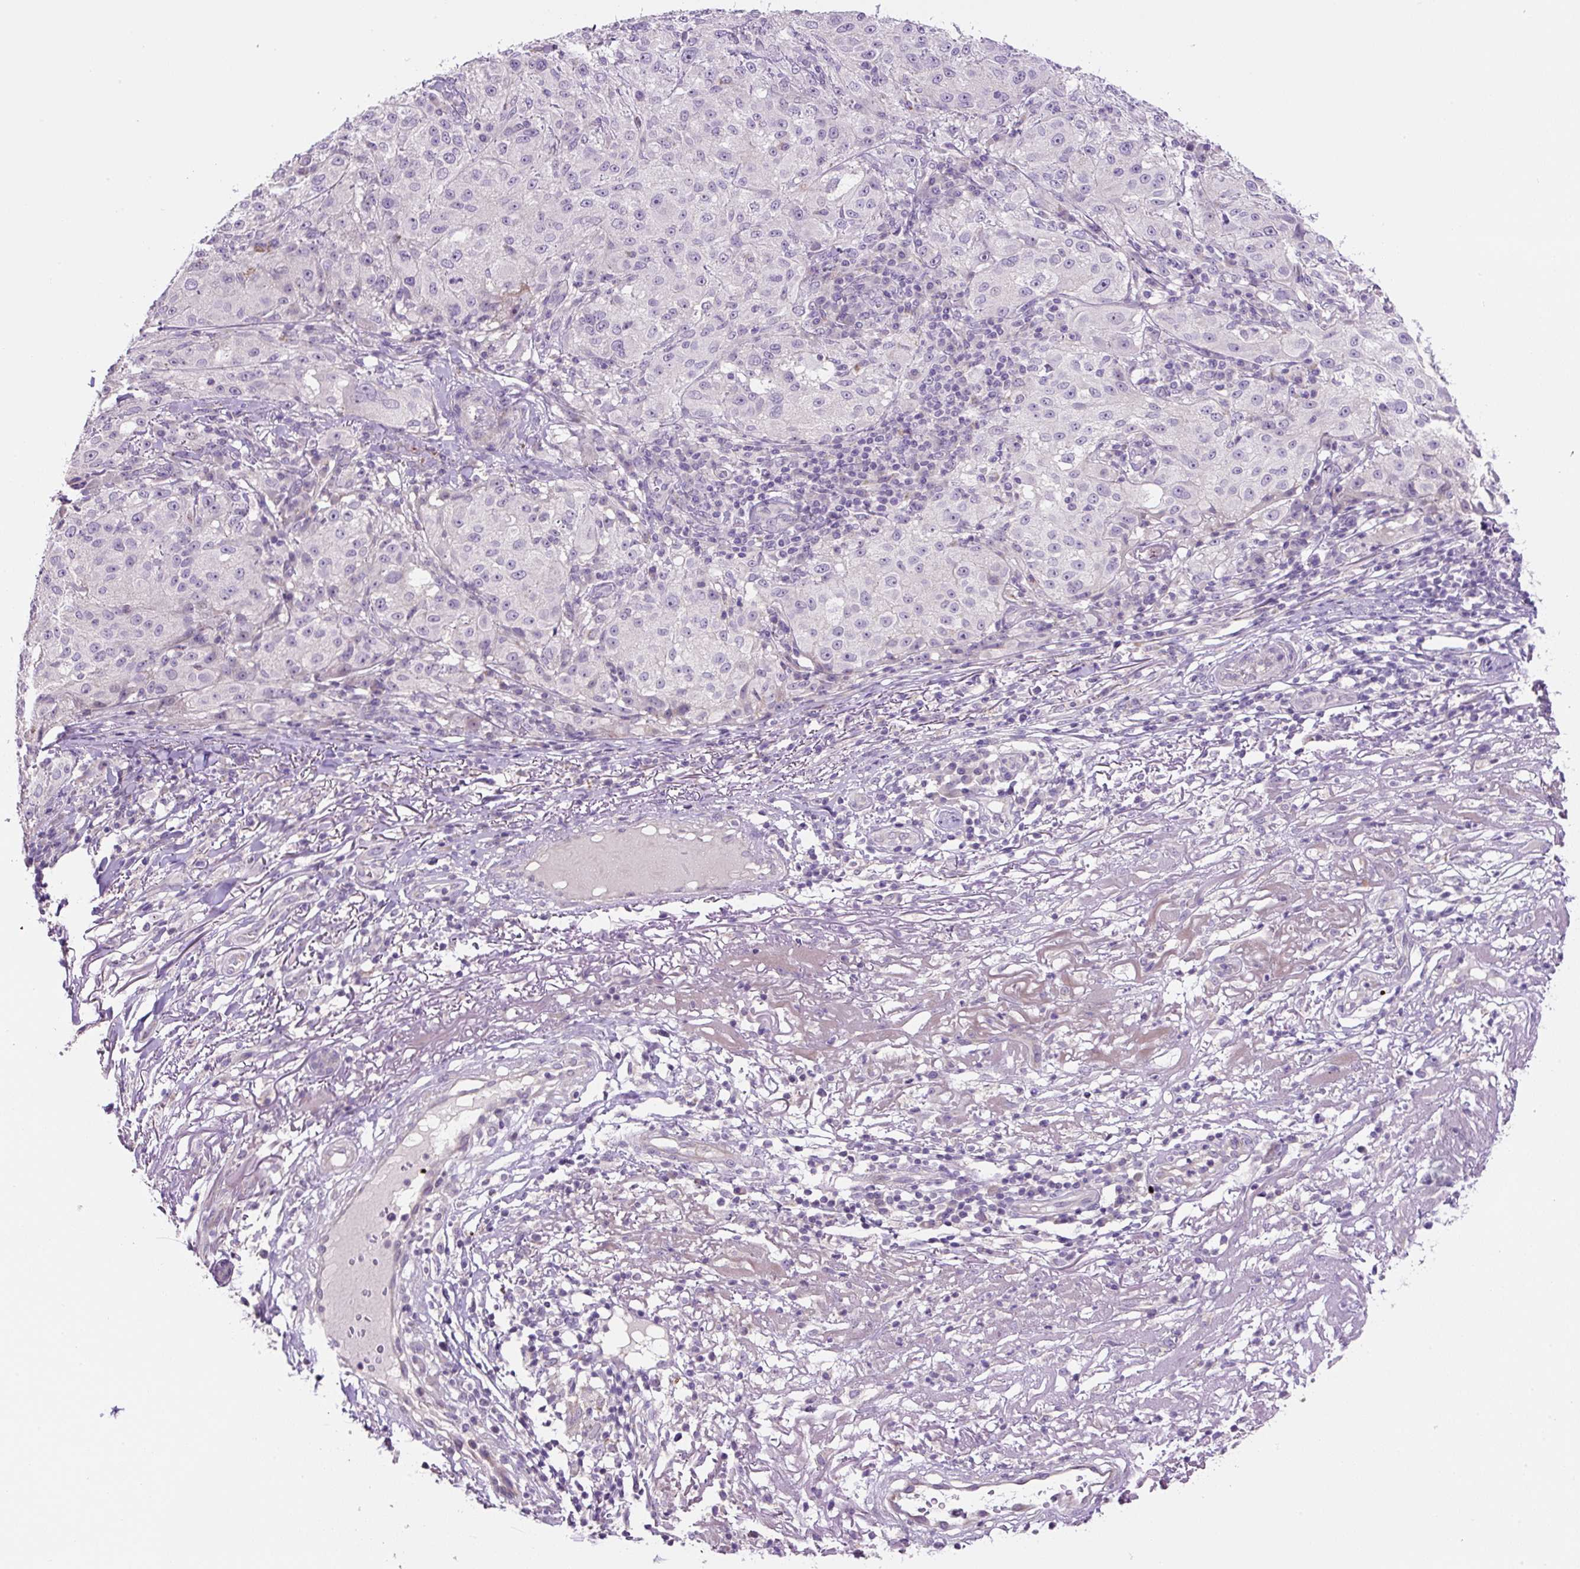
{"staining": {"intensity": "negative", "quantity": "none", "location": "none"}, "tissue": "melanoma", "cell_type": "Tumor cells", "image_type": "cancer", "snomed": [{"axis": "morphology", "description": "Necrosis, NOS"}, {"axis": "morphology", "description": "Malignant melanoma, NOS"}, {"axis": "topography", "description": "Skin"}], "caption": "Immunohistochemistry micrograph of neoplastic tissue: melanoma stained with DAB (3,3'-diaminobenzidine) displays no significant protein positivity in tumor cells. (DAB (3,3'-diaminobenzidine) immunohistochemistry, high magnification).", "gene": "OGDHL", "patient": {"sex": "female", "age": 87}}